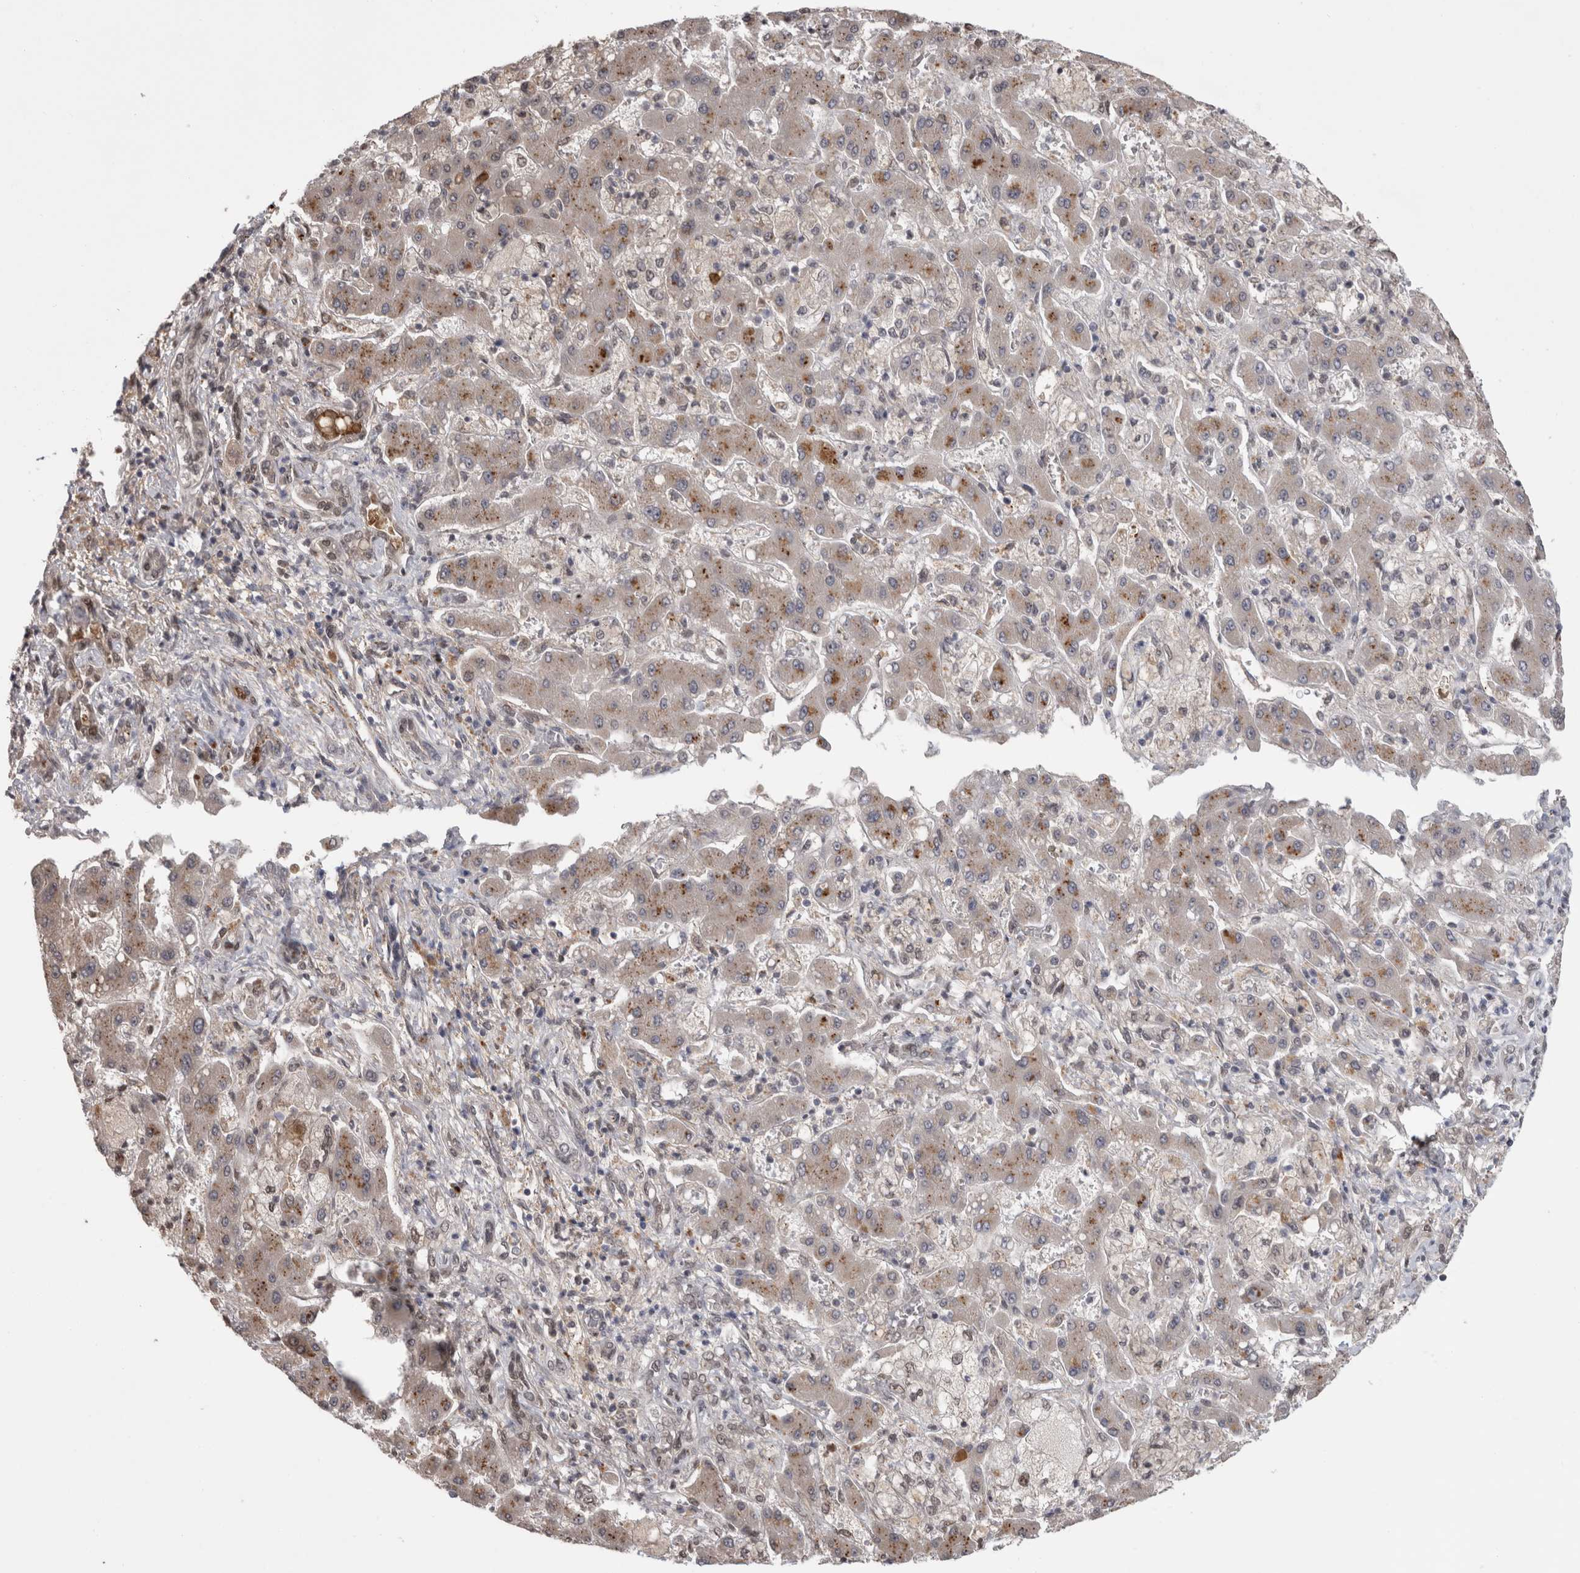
{"staining": {"intensity": "moderate", "quantity": "25%-75%", "location": "cytoplasmic/membranous"}, "tissue": "liver cancer", "cell_type": "Tumor cells", "image_type": "cancer", "snomed": [{"axis": "morphology", "description": "Cholangiocarcinoma"}, {"axis": "topography", "description": "Liver"}], "caption": "This is an image of immunohistochemistry (IHC) staining of liver cancer, which shows moderate positivity in the cytoplasmic/membranous of tumor cells.", "gene": "MTBP", "patient": {"sex": "male", "age": 50}}